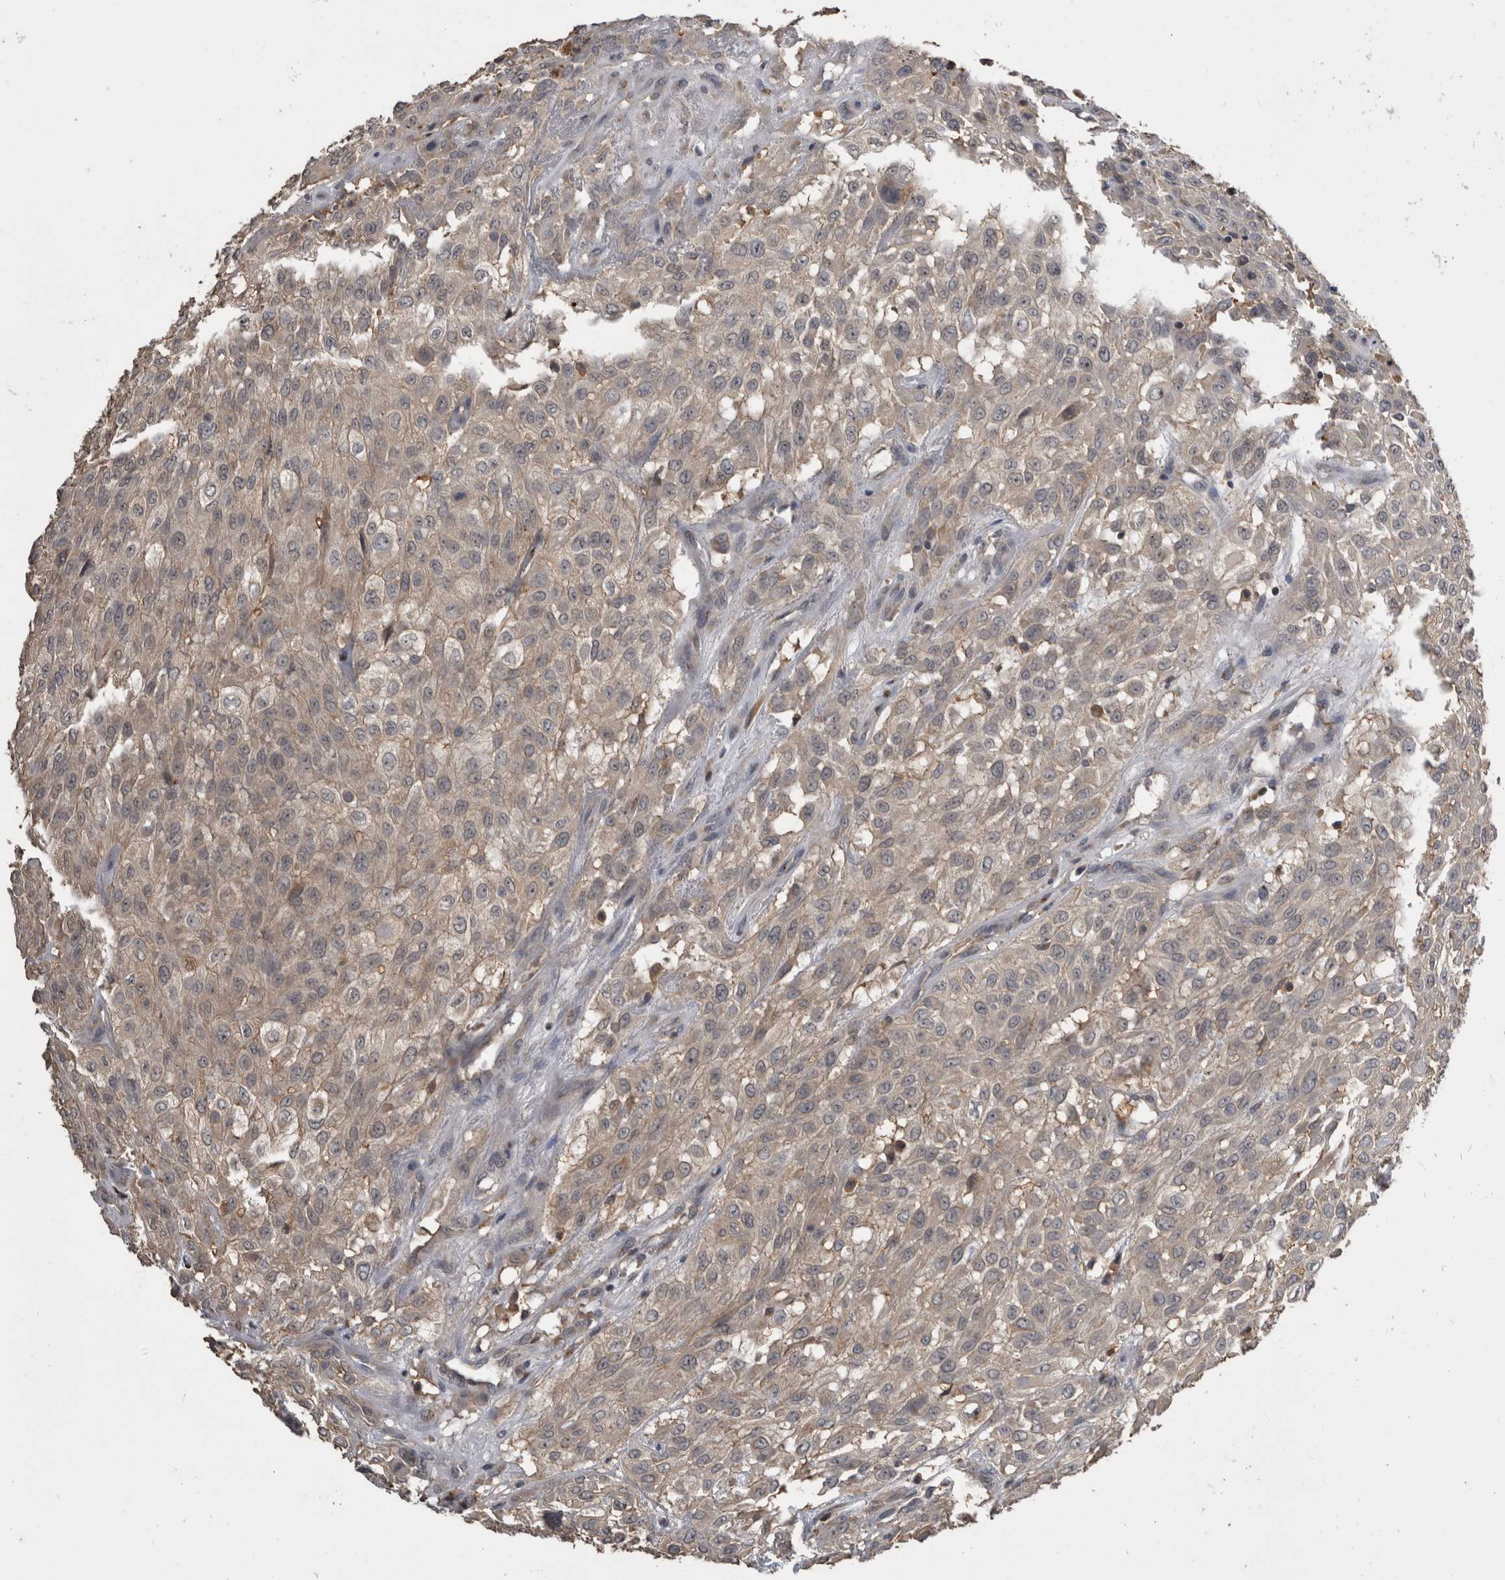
{"staining": {"intensity": "weak", "quantity": "25%-75%", "location": "cytoplasmic/membranous"}, "tissue": "urothelial cancer", "cell_type": "Tumor cells", "image_type": "cancer", "snomed": [{"axis": "morphology", "description": "Urothelial carcinoma, High grade"}, {"axis": "topography", "description": "Urinary bladder"}], "caption": "Urothelial cancer was stained to show a protein in brown. There is low levels of weak cytoplasmic/membranous expression in about 25%-75% of tumor cells.", "gene": "ANXA13", "patient": {"sex": "male", "age": 57}}